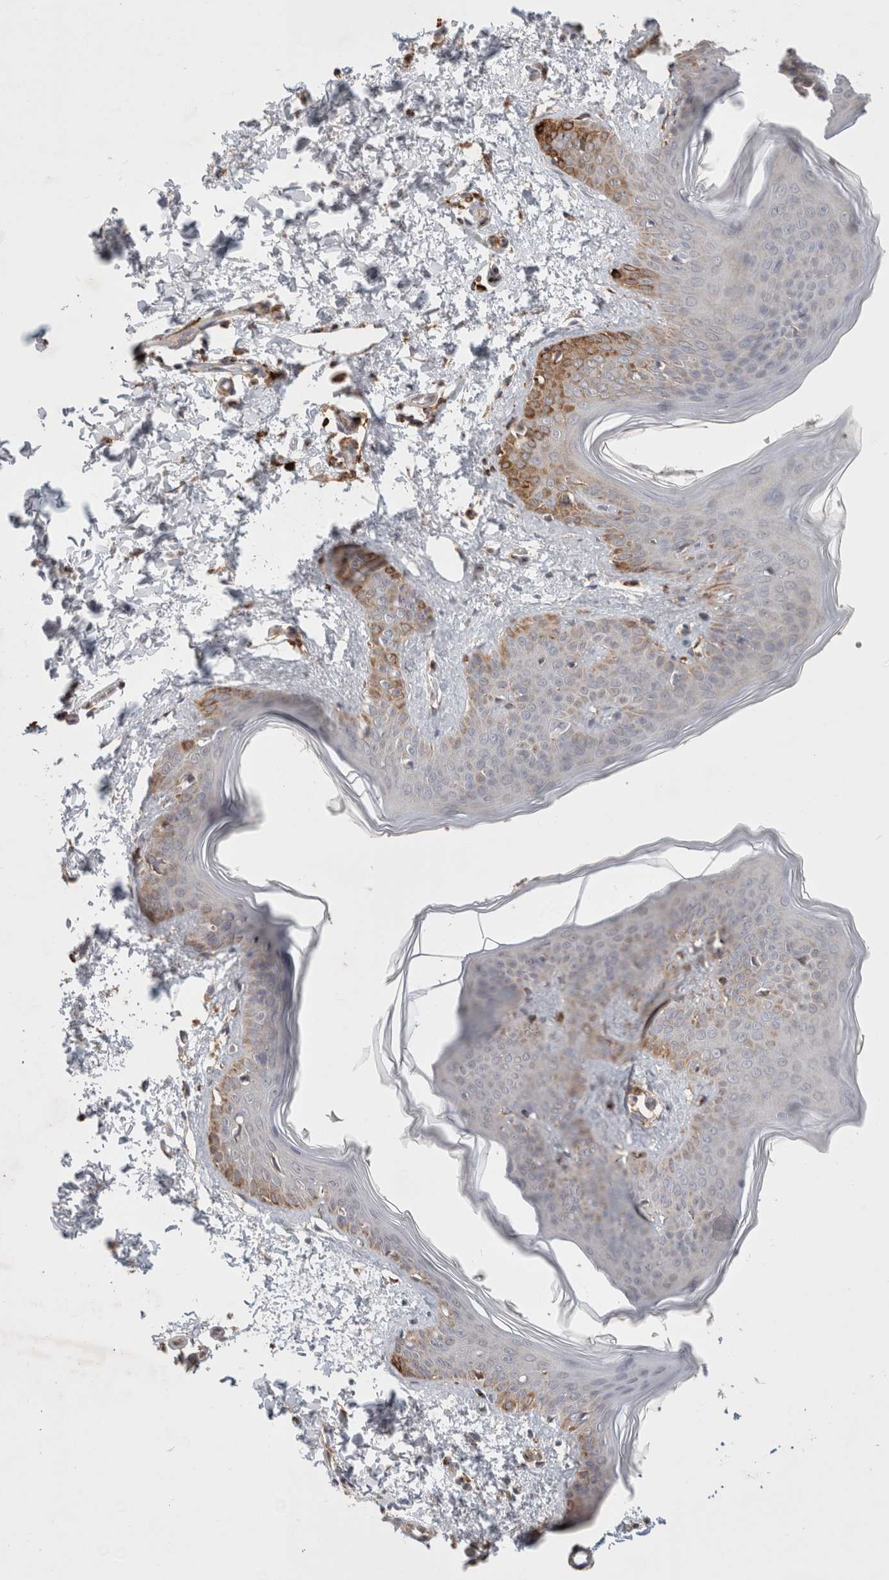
{"staining": {"intensity": "negative", "quantity": "none", "location": "none"}, "tissue": "skin", "cell_type": "Fibroblasts", "image_type": "normal", "snomed": [{"axis": "morphology", "description": "Normal tissue, NOS"}, {"axis": "topography", "description": "Skin"}], "caption": "DAB immunohistochemical staining of unremarkable human skin demonstrates no significant staining in fibroblasts. (Stains: DAB (3,3'-diaminobenzidine) IHC with hematoxylin counter stain, Microscopy: brightfield microscopy at high magnification).", "gene": "HROB", "patient": {"sex": "female", "age": 17}}